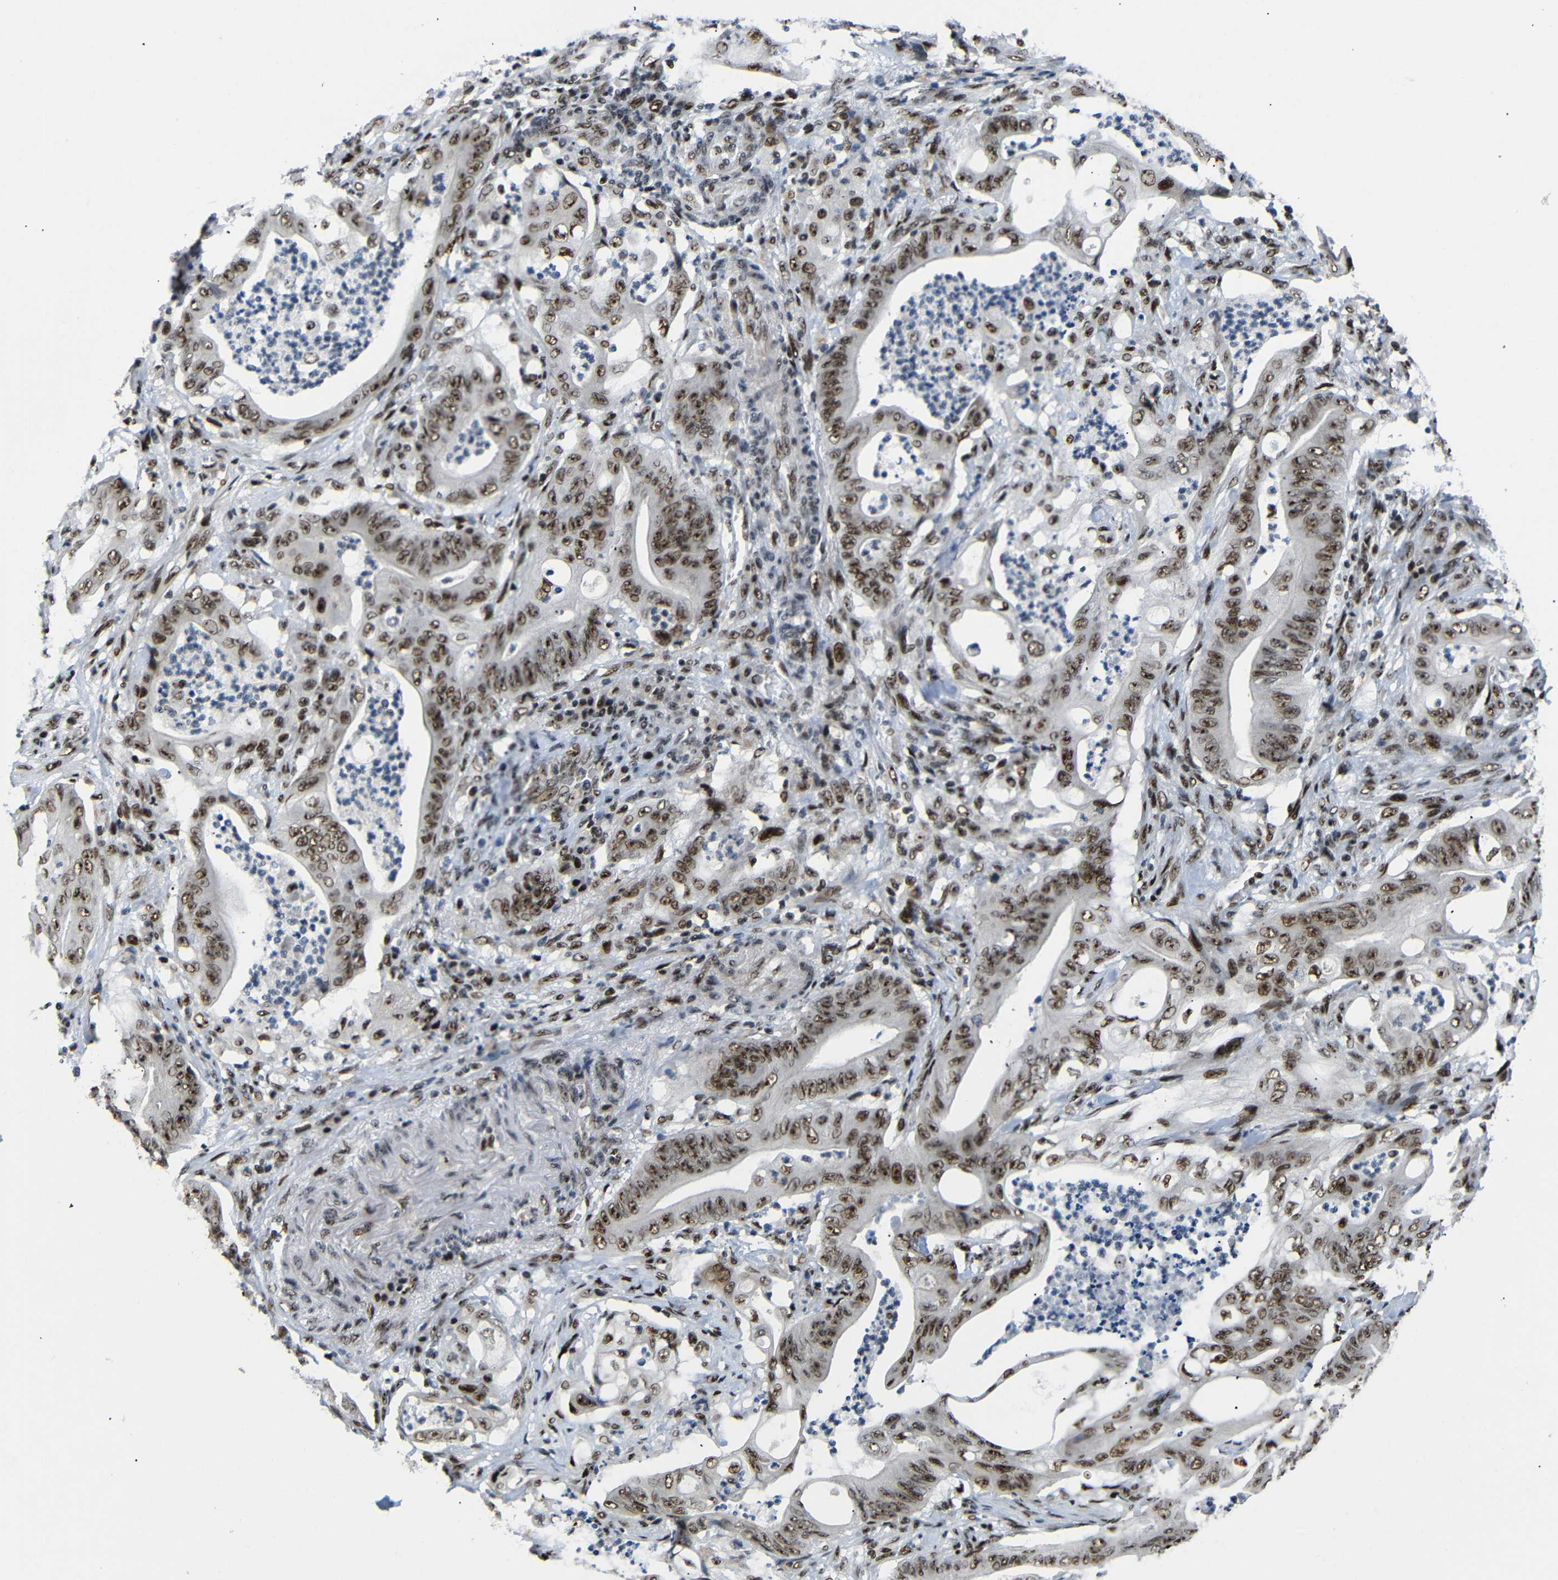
{"staining": {"intensity": "moderate", "quantity": ">75%", "location": "nuclear"}, "tissue": "stomach cancer", "cell_type": "Tumor cells", "image_type": "cancer", "snomed": [{"axis": "morphology", "description": "Adenocarcinoma, NOS"}, {"axis": "topography", "description": "Stomach"}], "caption": "A brown stain shows moderate nuclear positivity of a protein in adenocarcinoma (stomach) tumor cells.", "gene": "SETDB2", "patient": {"sex": "female", "age": 73}}